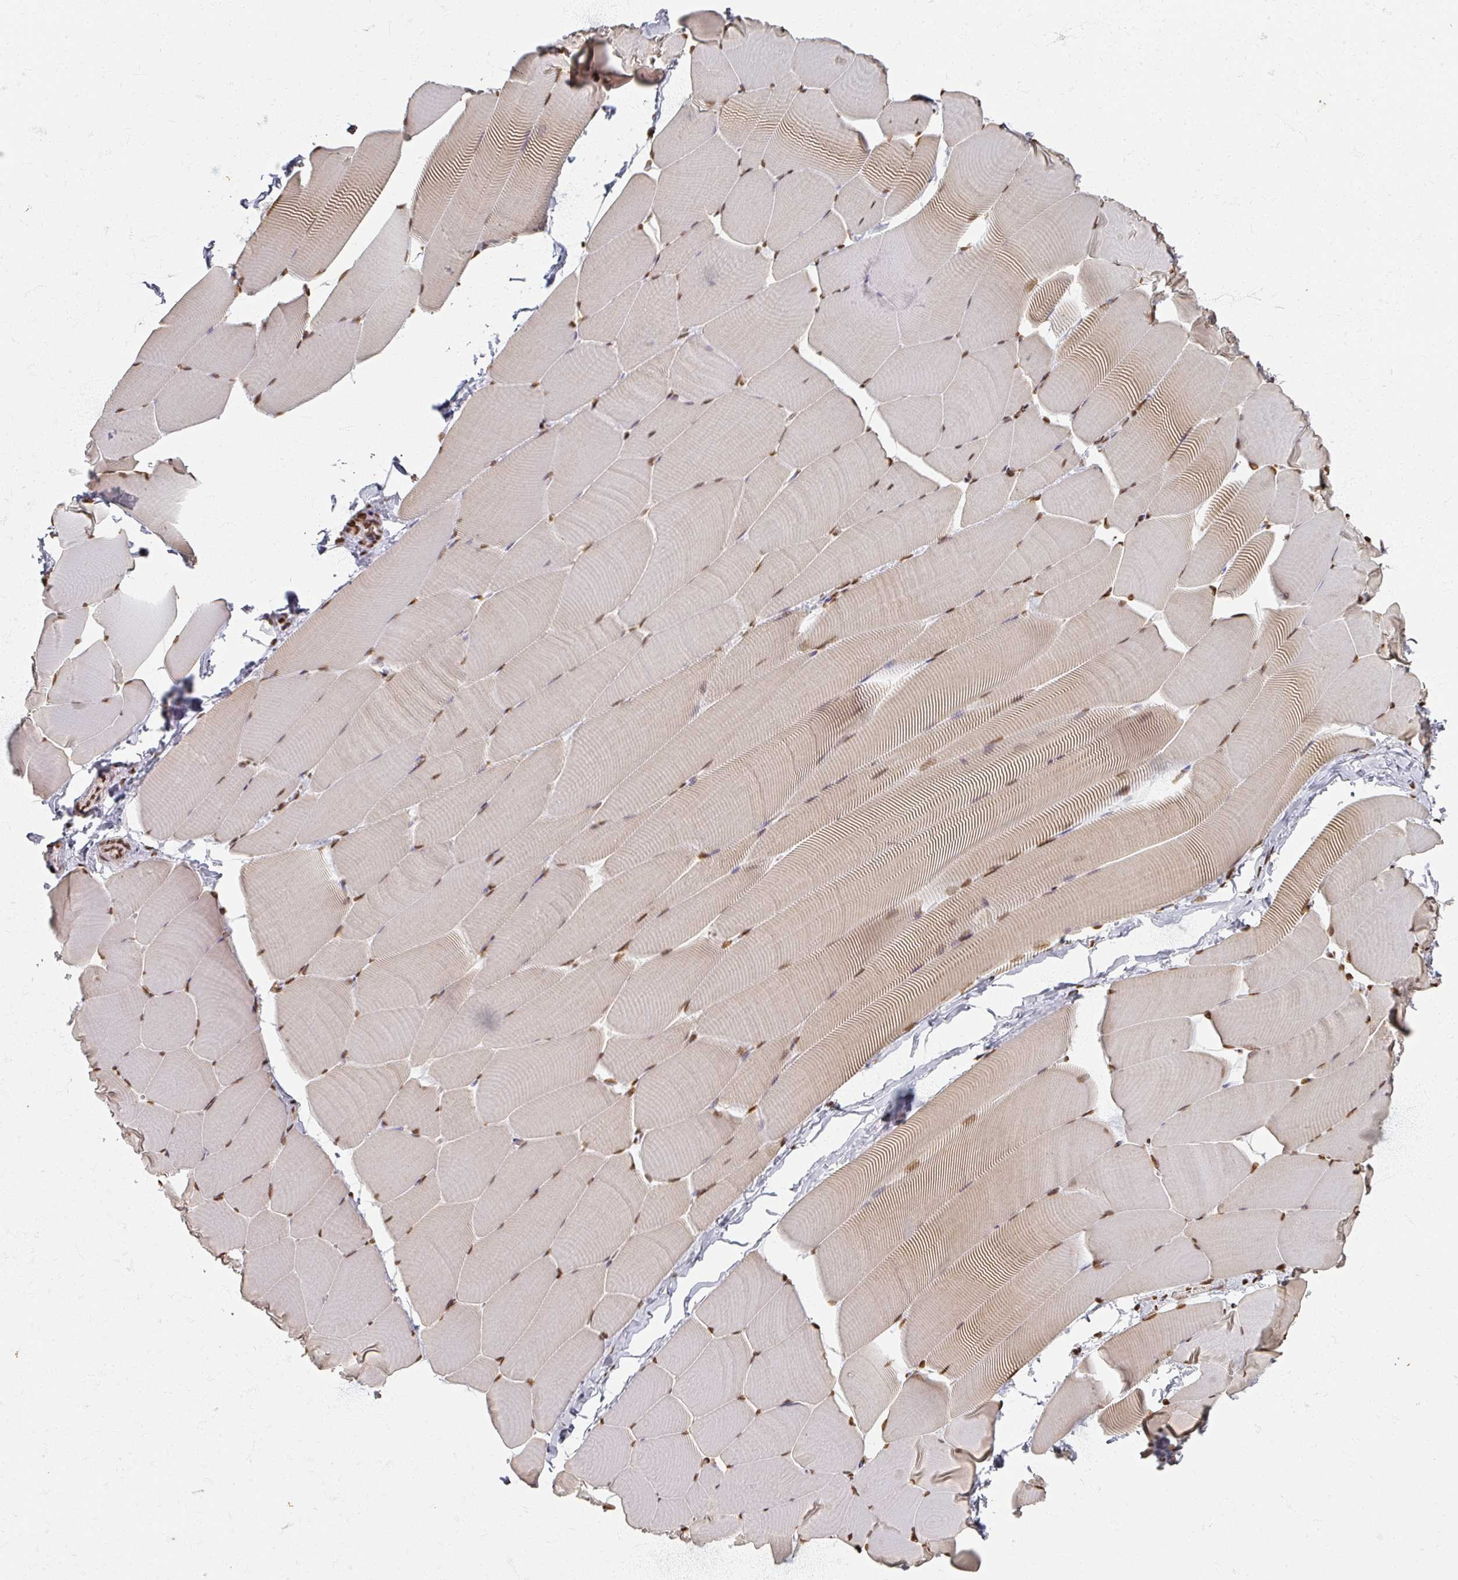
{"staining": {"intensity": "moderate", "quantity": ">75%", "location": "nuclear"}, "tissue": "skeletal muscle", "cell_type": "Myocytes", "image_type": "normal", "snomed": [{"axis": "morphology", "description": "Normal tissue, NOS"}, {"axis": "topography", "description": "Skeletal muscle"}], "caption": "Protein analysis of normal skeletal muscle shows moderate nuclear positivity in approximately >75% of myocytes. (Brightfield microscopy of DAB IHC at high magnification).", "gene": "DCUN1D5", "patient": {"sex": "male", "age": 25}}